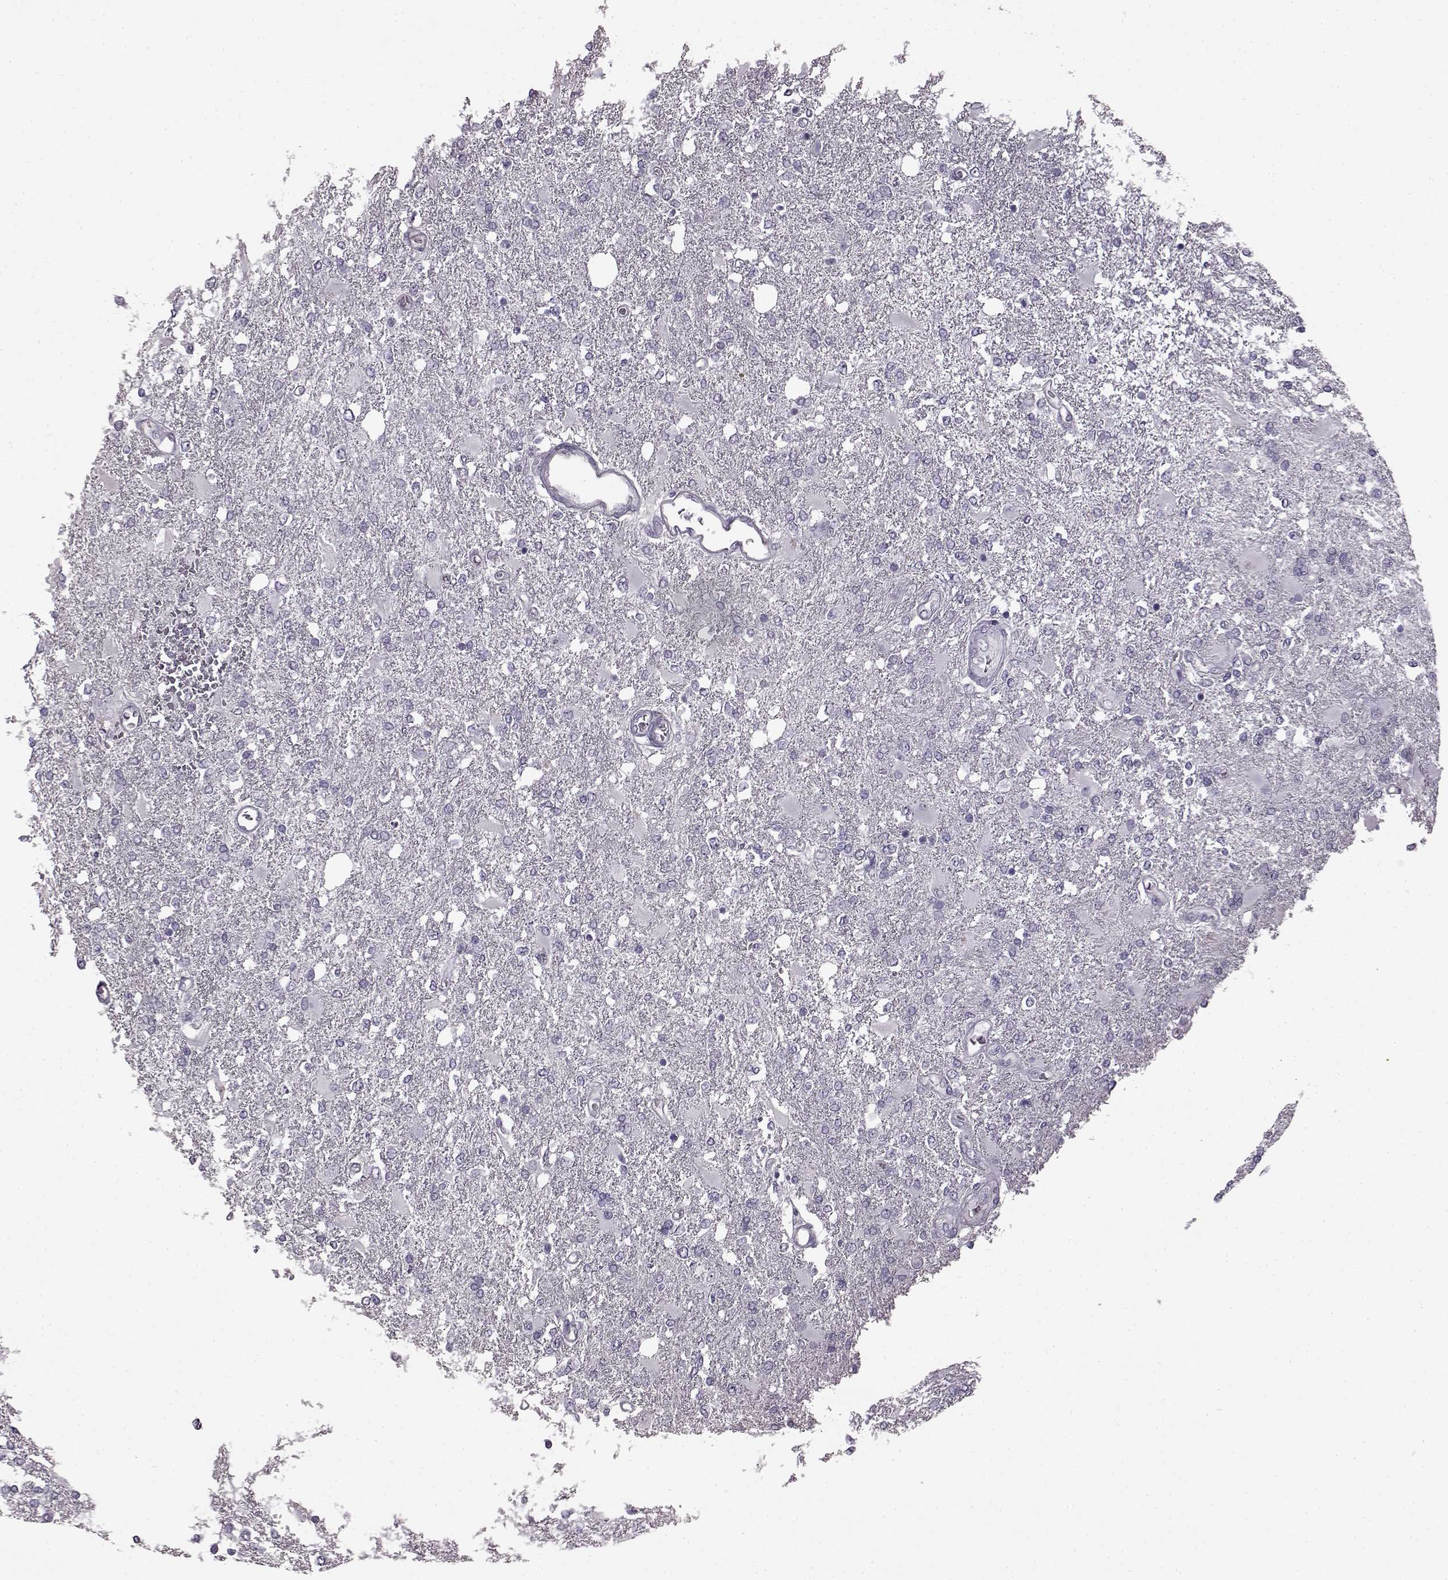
{"staining": {"intensity": "negative", "quantity": "none", "location": "none"}, "tissue": "glioma", "cell_type": "Tumor cells", "image_type": "cancer", "snomed": [{"axis": "morphology", "description": "Glioma, malignant, High grade"}, {"axis": "topography", "description": "Cerebral cortex"}], "caption": "The micrograph reveals no significant positivity in tumor cells of glioma.", "gene": "PRPH2", "patient": {"sex": "male", "age": 79}}